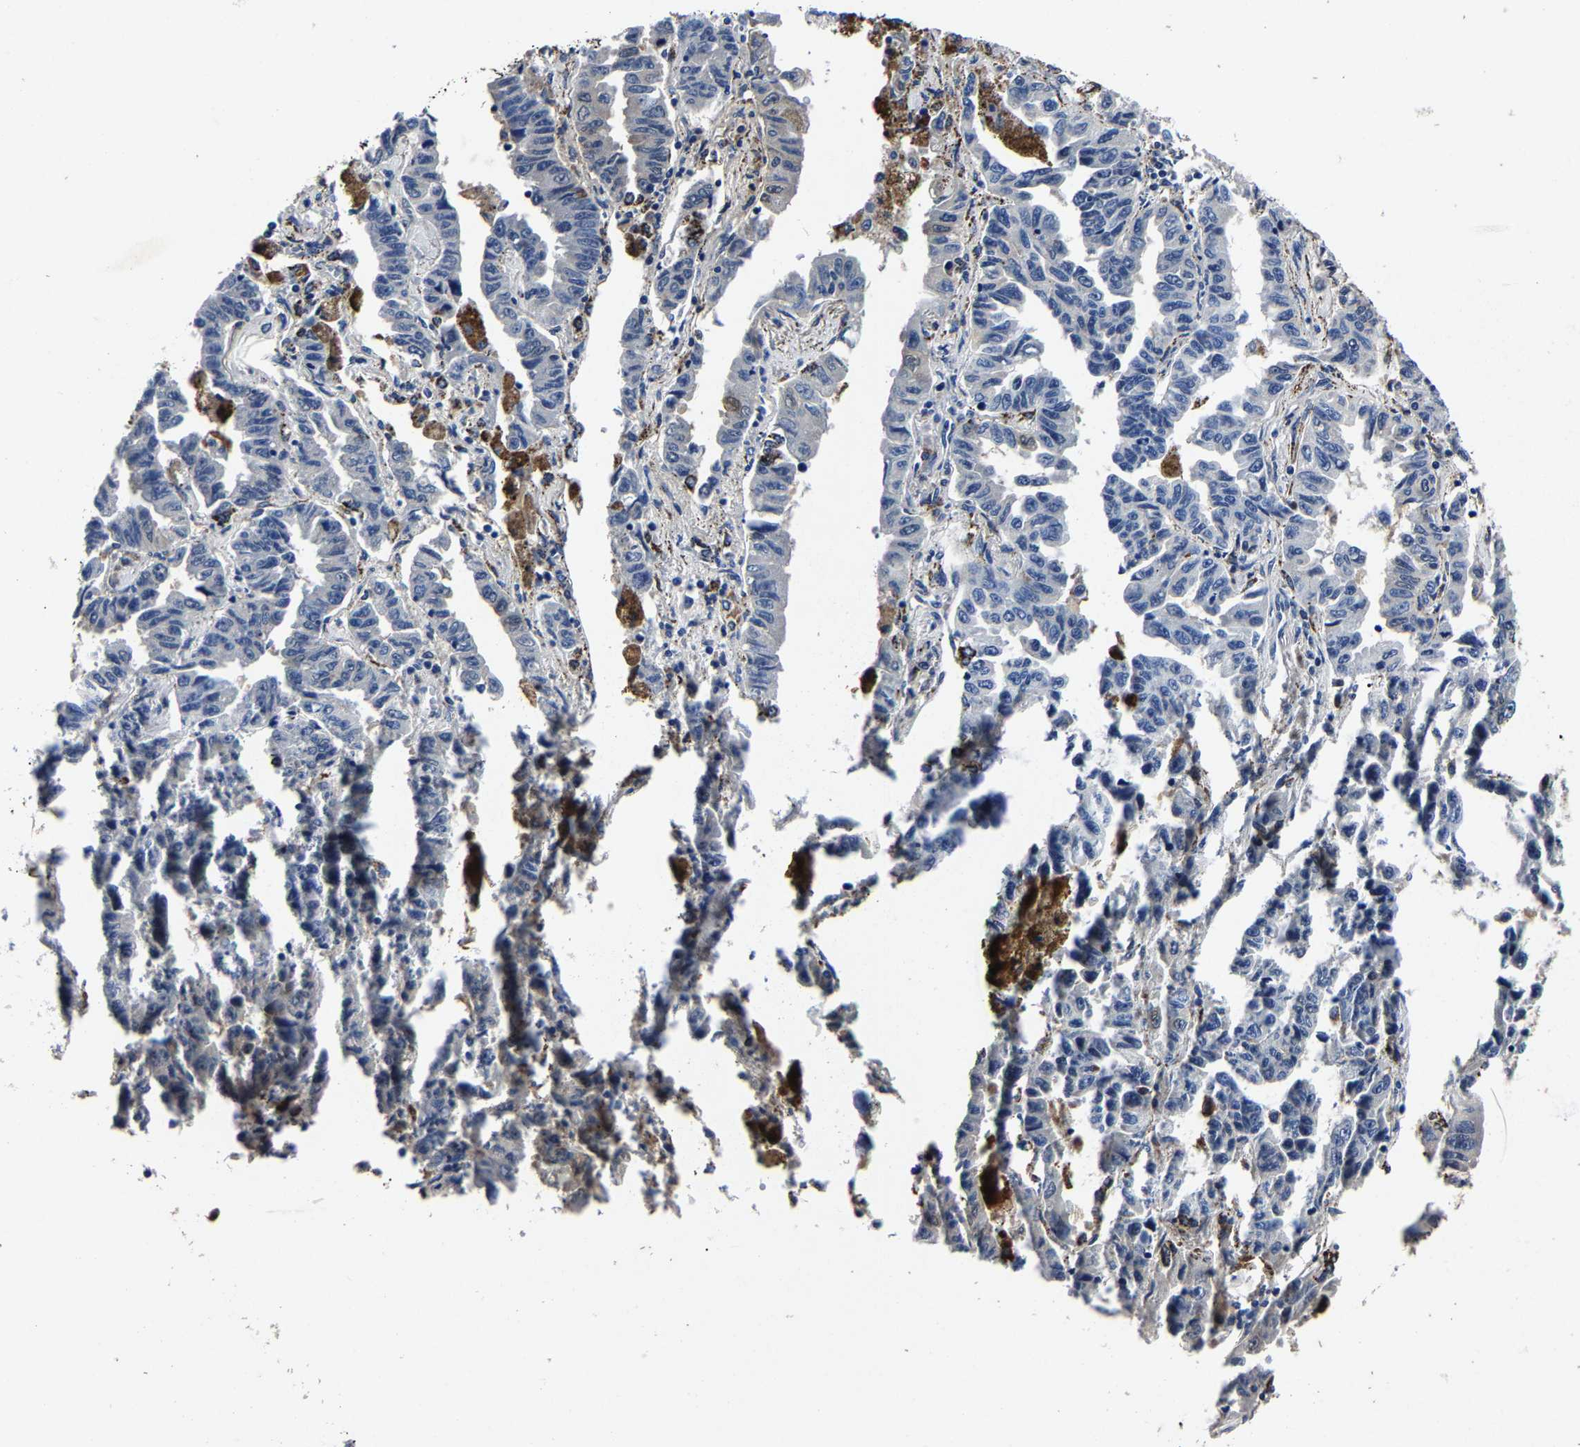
{"staining": {"intensity": "negative", "quantity": "none", "location": "none"}, "tissue": "lung cancer", "cell_type": "Tumor cells", "image_type": "cancer", "snomed": [{"axis": "morphology", "description": "Adenocarcinoma, NOS"}, {"axis": "topography", "description": "Lung"}], "caption": "Immunohistochemical staining of lung cancer (adenocarcinoma) reveals no significant positivity in tumor cells. (DAB (3,3'-diaminobenzidine) immunohistochemistry with hematoxylin counter stain).", "gene": "PSPH", "patient": {"sex": "female", "age": 51}}